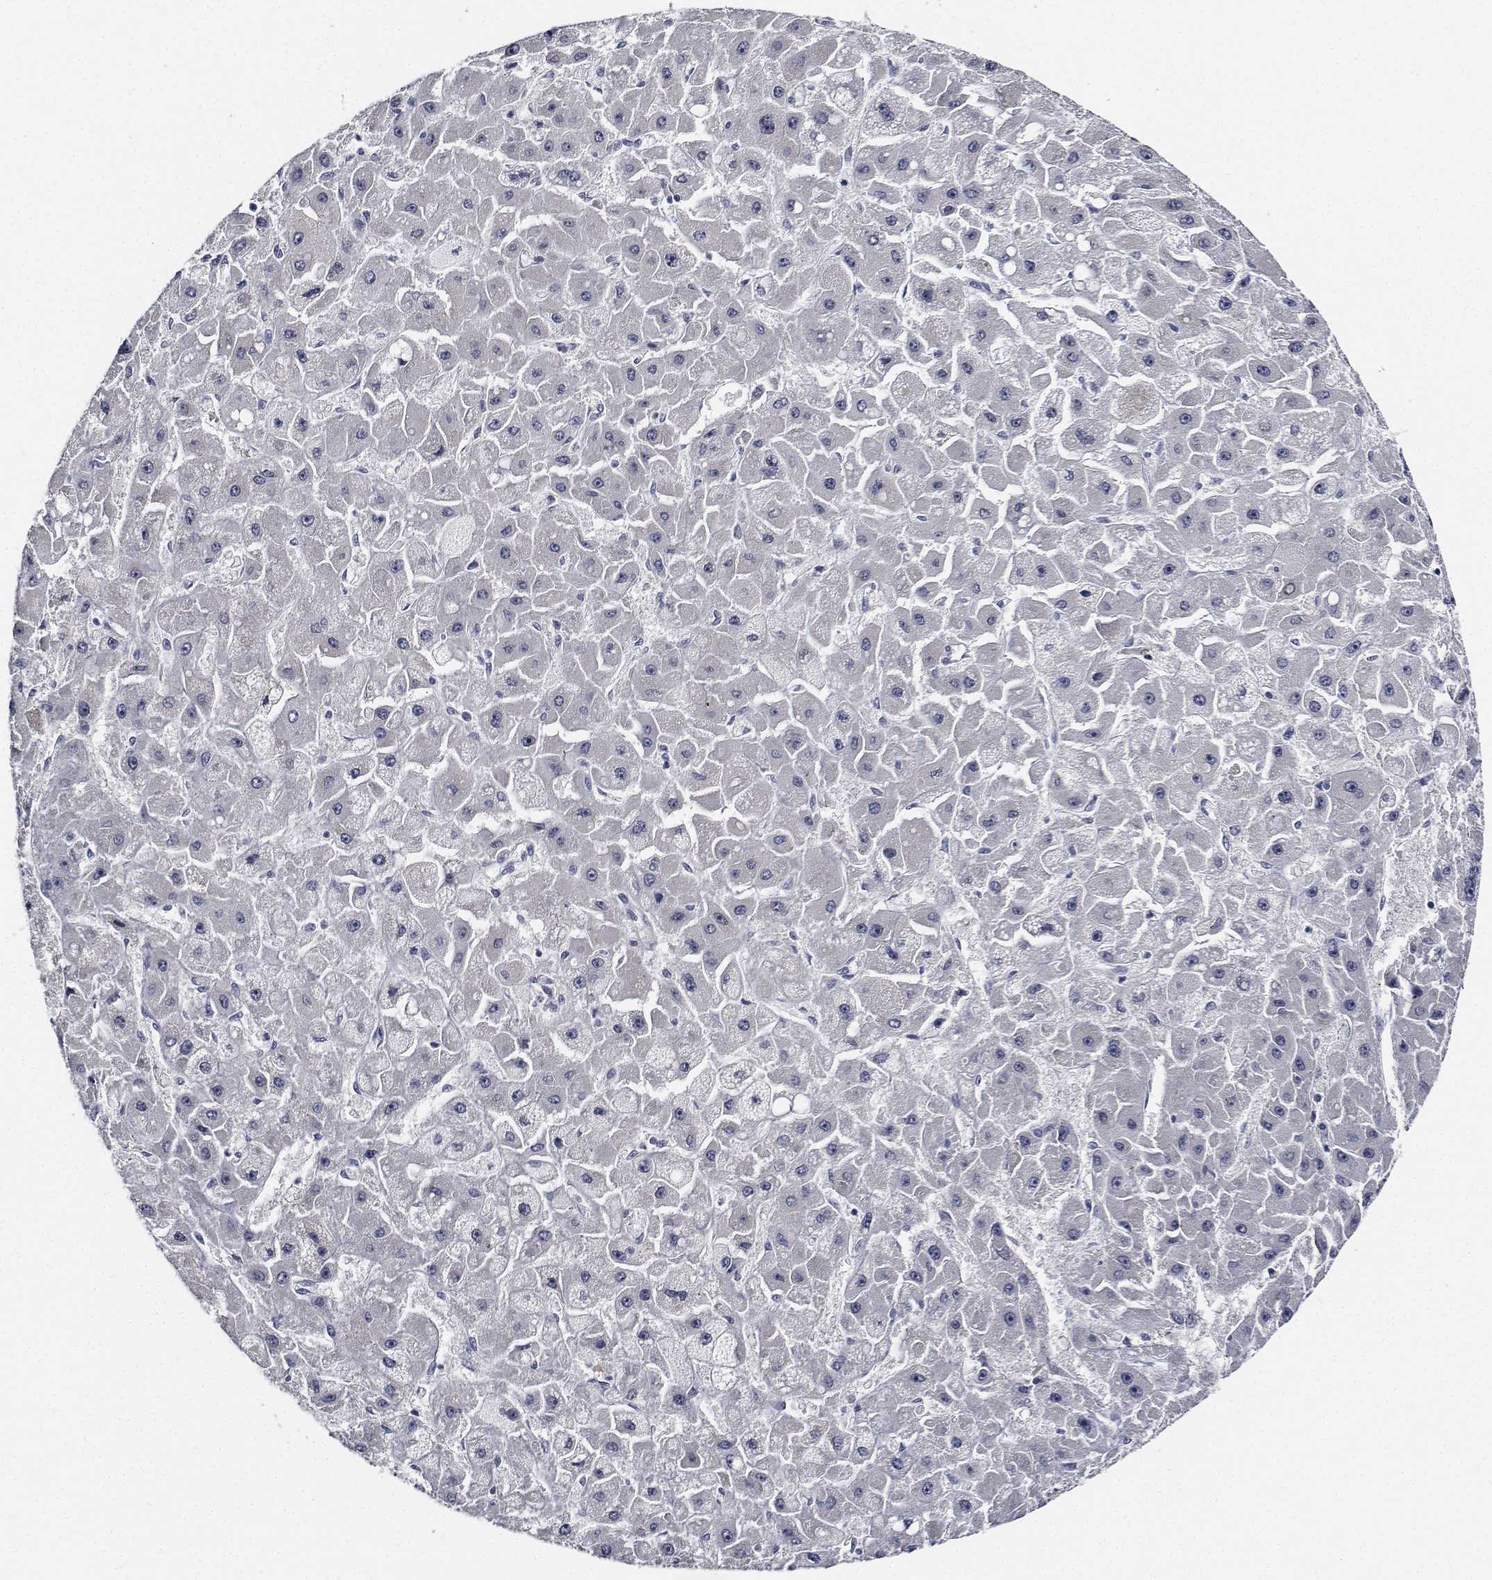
{"staining": {"intensity": "negative", "quantity": "none", "location": "none"}, "tissue": "liver cancer", "cell_type": "Tumor cells", "image_type": "cancer", "snomed": [{"axis": "morphology", "description": "Carcinoma, Hepatocellular, NOS"}, {"axis": "topography", "description": "Liver"}], "caption": "A high-resolution photomicrograph shows immunohistochemistry (IHC) staining of liver cancer (hepatocellular carcinoma), which reveals no significant staining in tumor cells. (Brightfield microscopy of DAB (3,3'-diaminobenzidine) immunohistochemistry (IHC) at high magnification).", "gene": "NVL", "patient": {"sex": "female", "age": 25}}